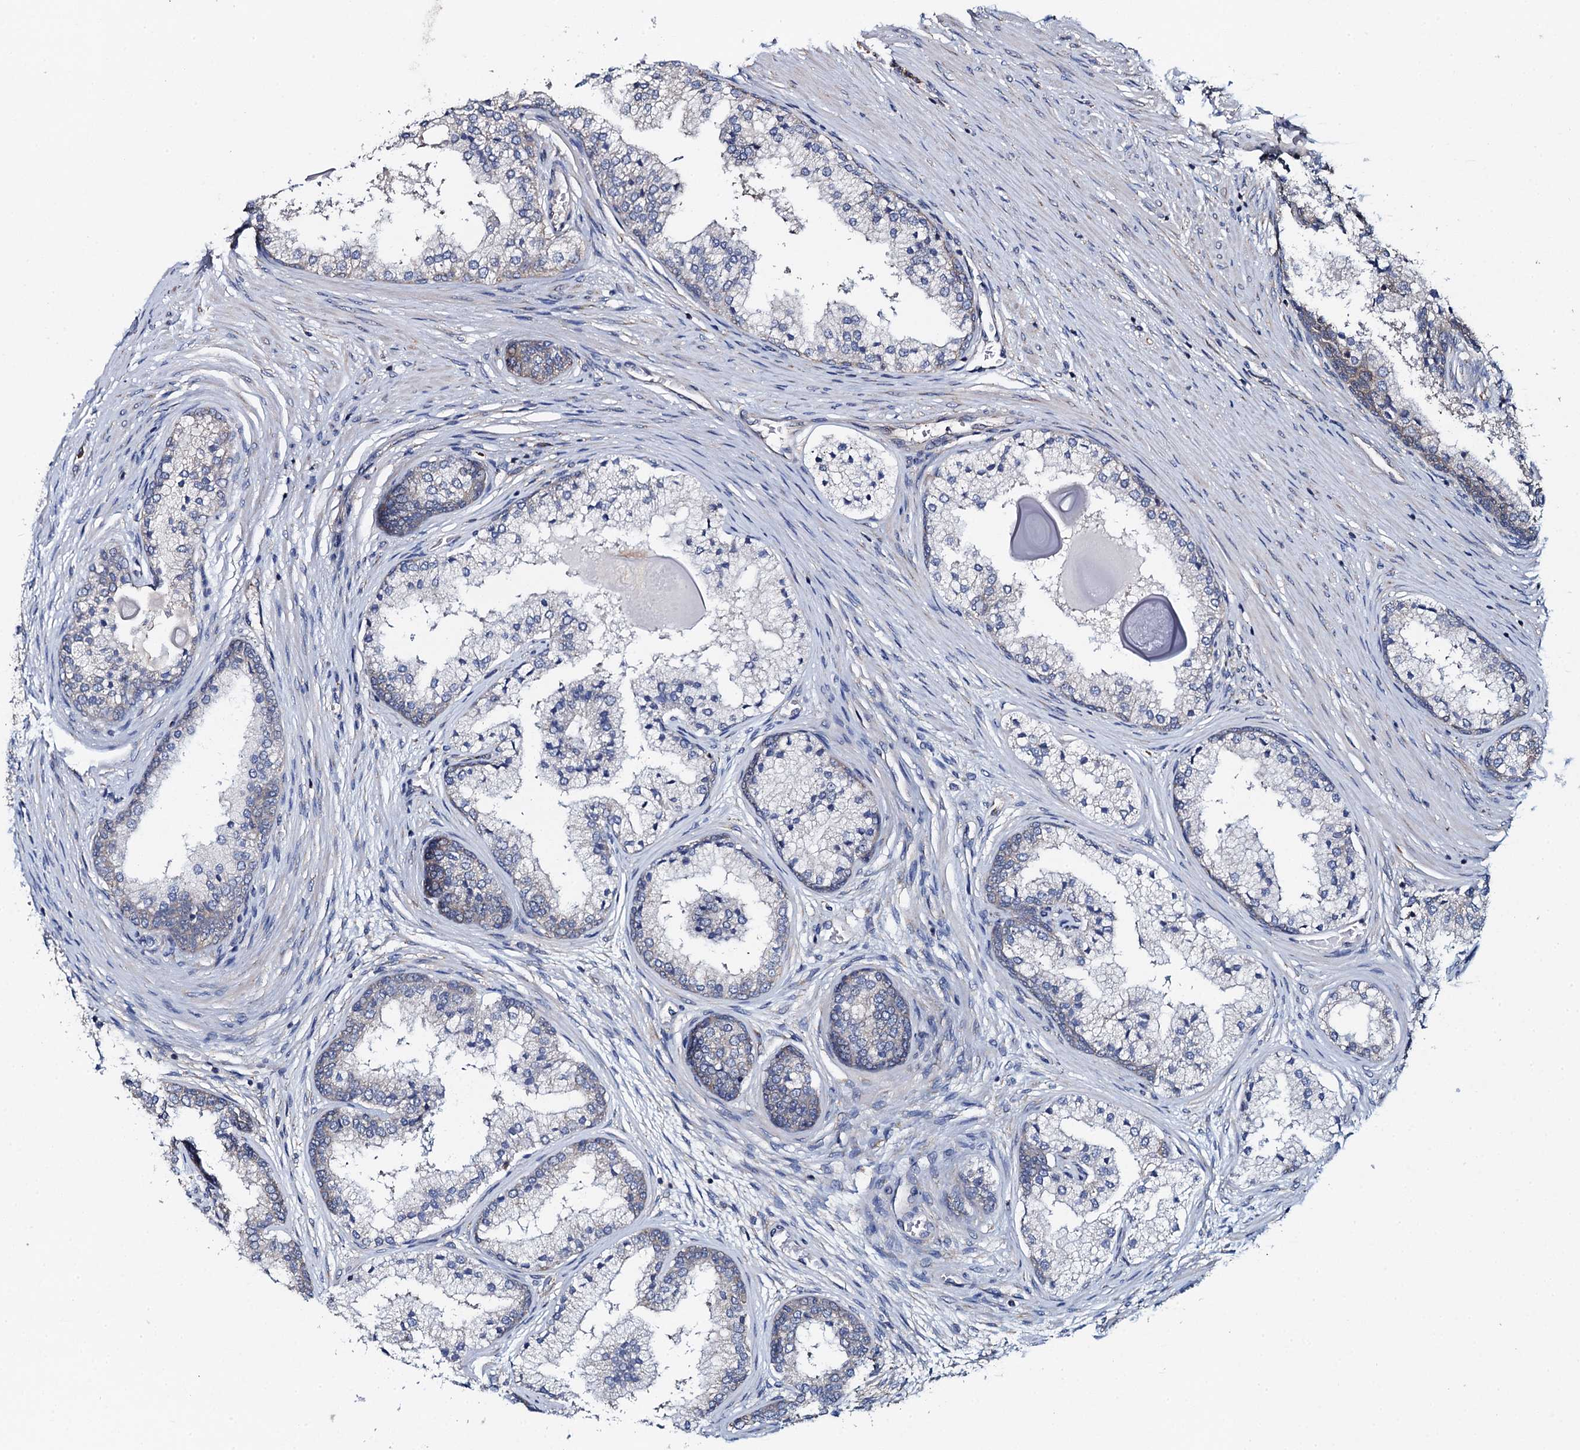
{"staining": {"intensity": "negative", "quantity": "none", "location": "none"}, "tissue": "prostate cancer", "cell_type": "Tumor cells", "image_type": "cancer", "snomed": [{"axis": "morphology", "description": "Adenocarcinoma, Low grade"}, {"axis": "topography", "description": "Prostate"}], "caption": "Immunohistochemistry micrograph of human adenocarcinoma (low-grade) (prostate) stained for a protein (brown), which shows no expression in tumor cells.", "gene": "ADCY9", "patient": {"sex": "male", "age": 59}}